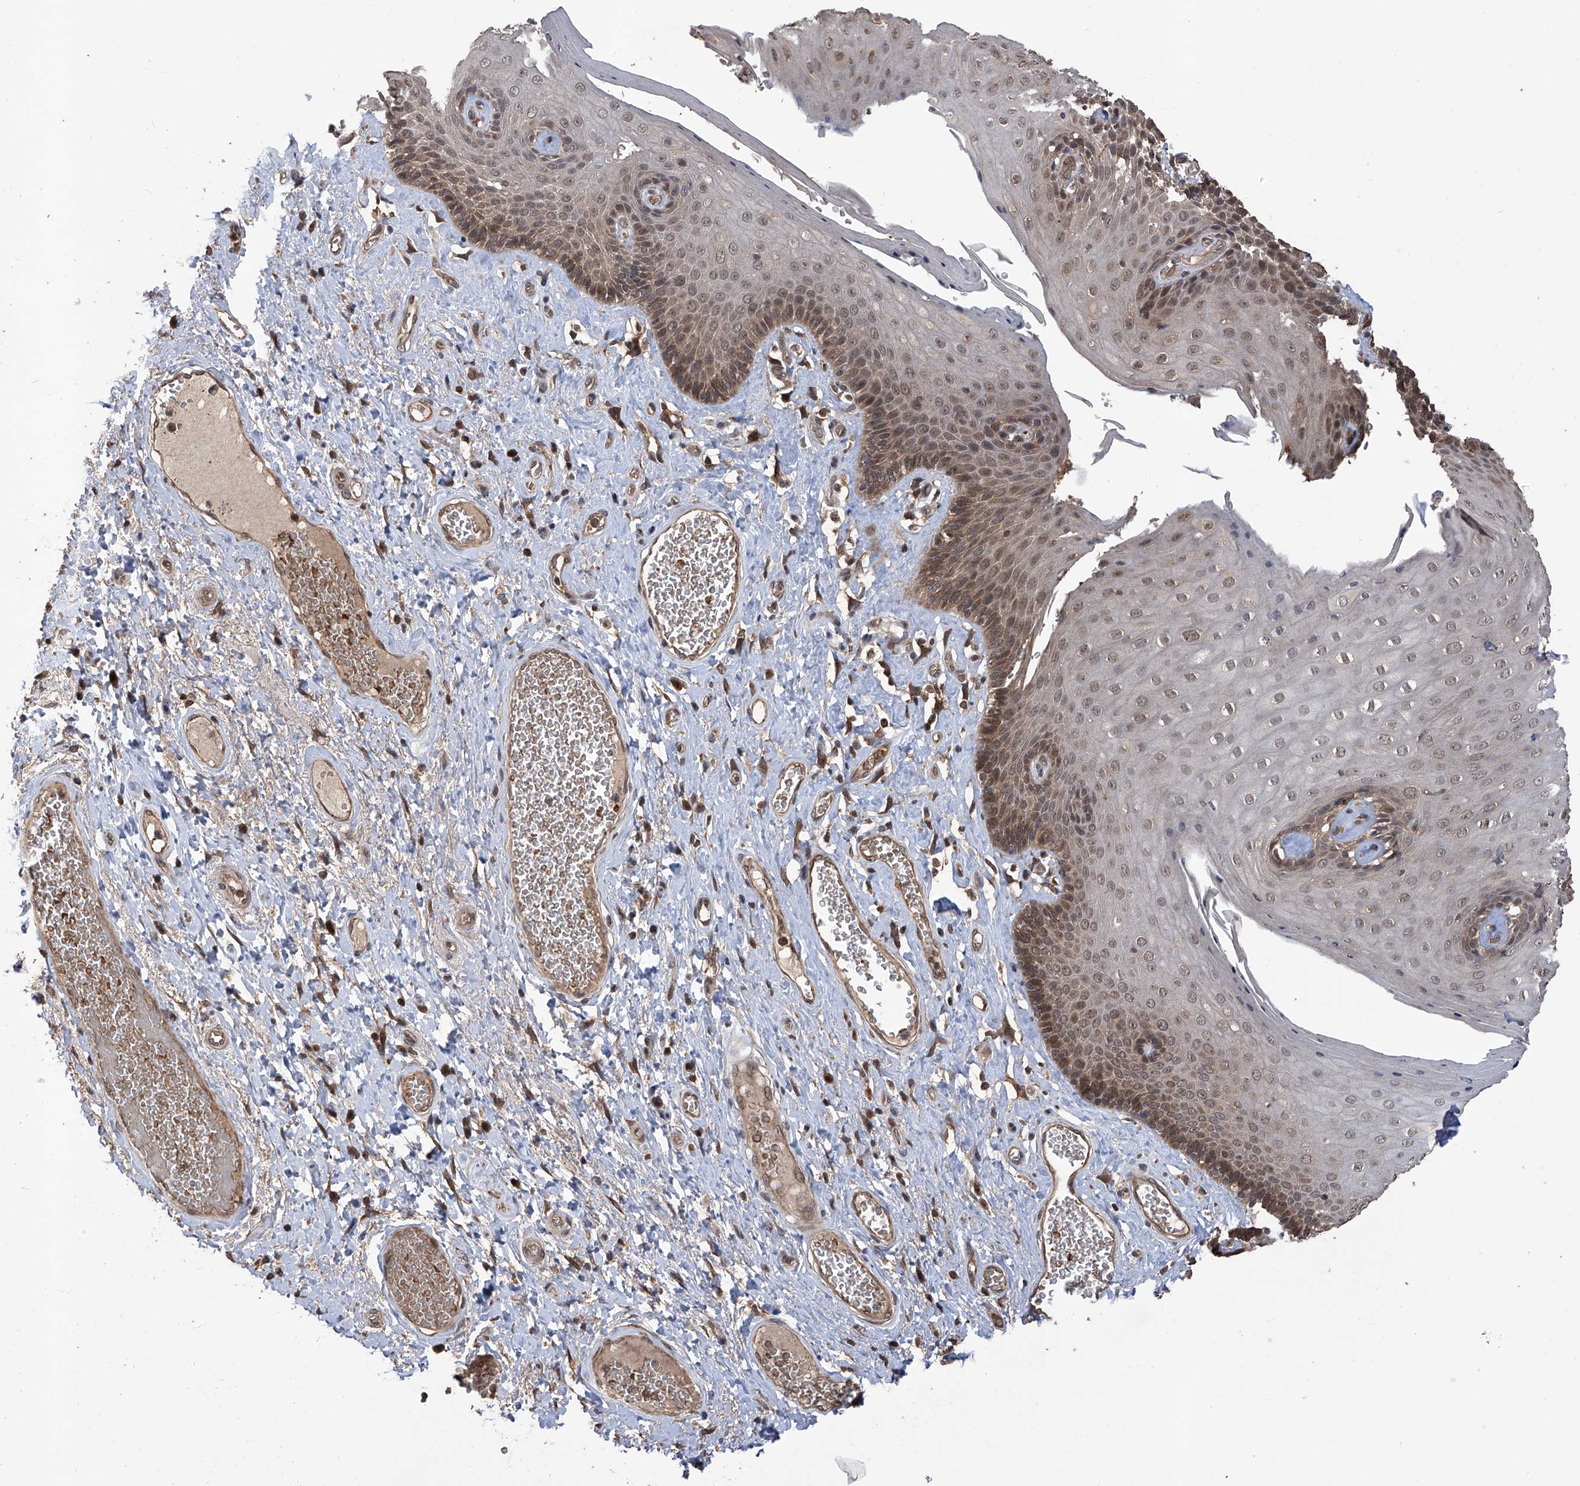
{"staining": {"intensity": "strong", "quantity": "25%-75%", "location": "cytoplasmic/membranous,nuclear"}, "tissue": "skin", "cell_type": "Epidermal cells", "image_type": "normal", "snomed": [{"axis": "morphology", "description": "Normal tissue, NOS"}, {"axis": "topography", "description": "Anal"}], "caption": "Immunohistochemical staining of unremarkable human skin reveals 25%-75% levels of strong cytoplasmic/membranous,nuclear protein positivity in about 25%-75% of epidermal cells. The staining was performed using DAB (3,3'-diaminobenzidine) to visualize the protein expression in brown, while the nuclei were stained in blue with hematoxylin (Magnification: 20x).", "gene": "LYSMD4", "patient": {"sex": "male", "age": 69}}